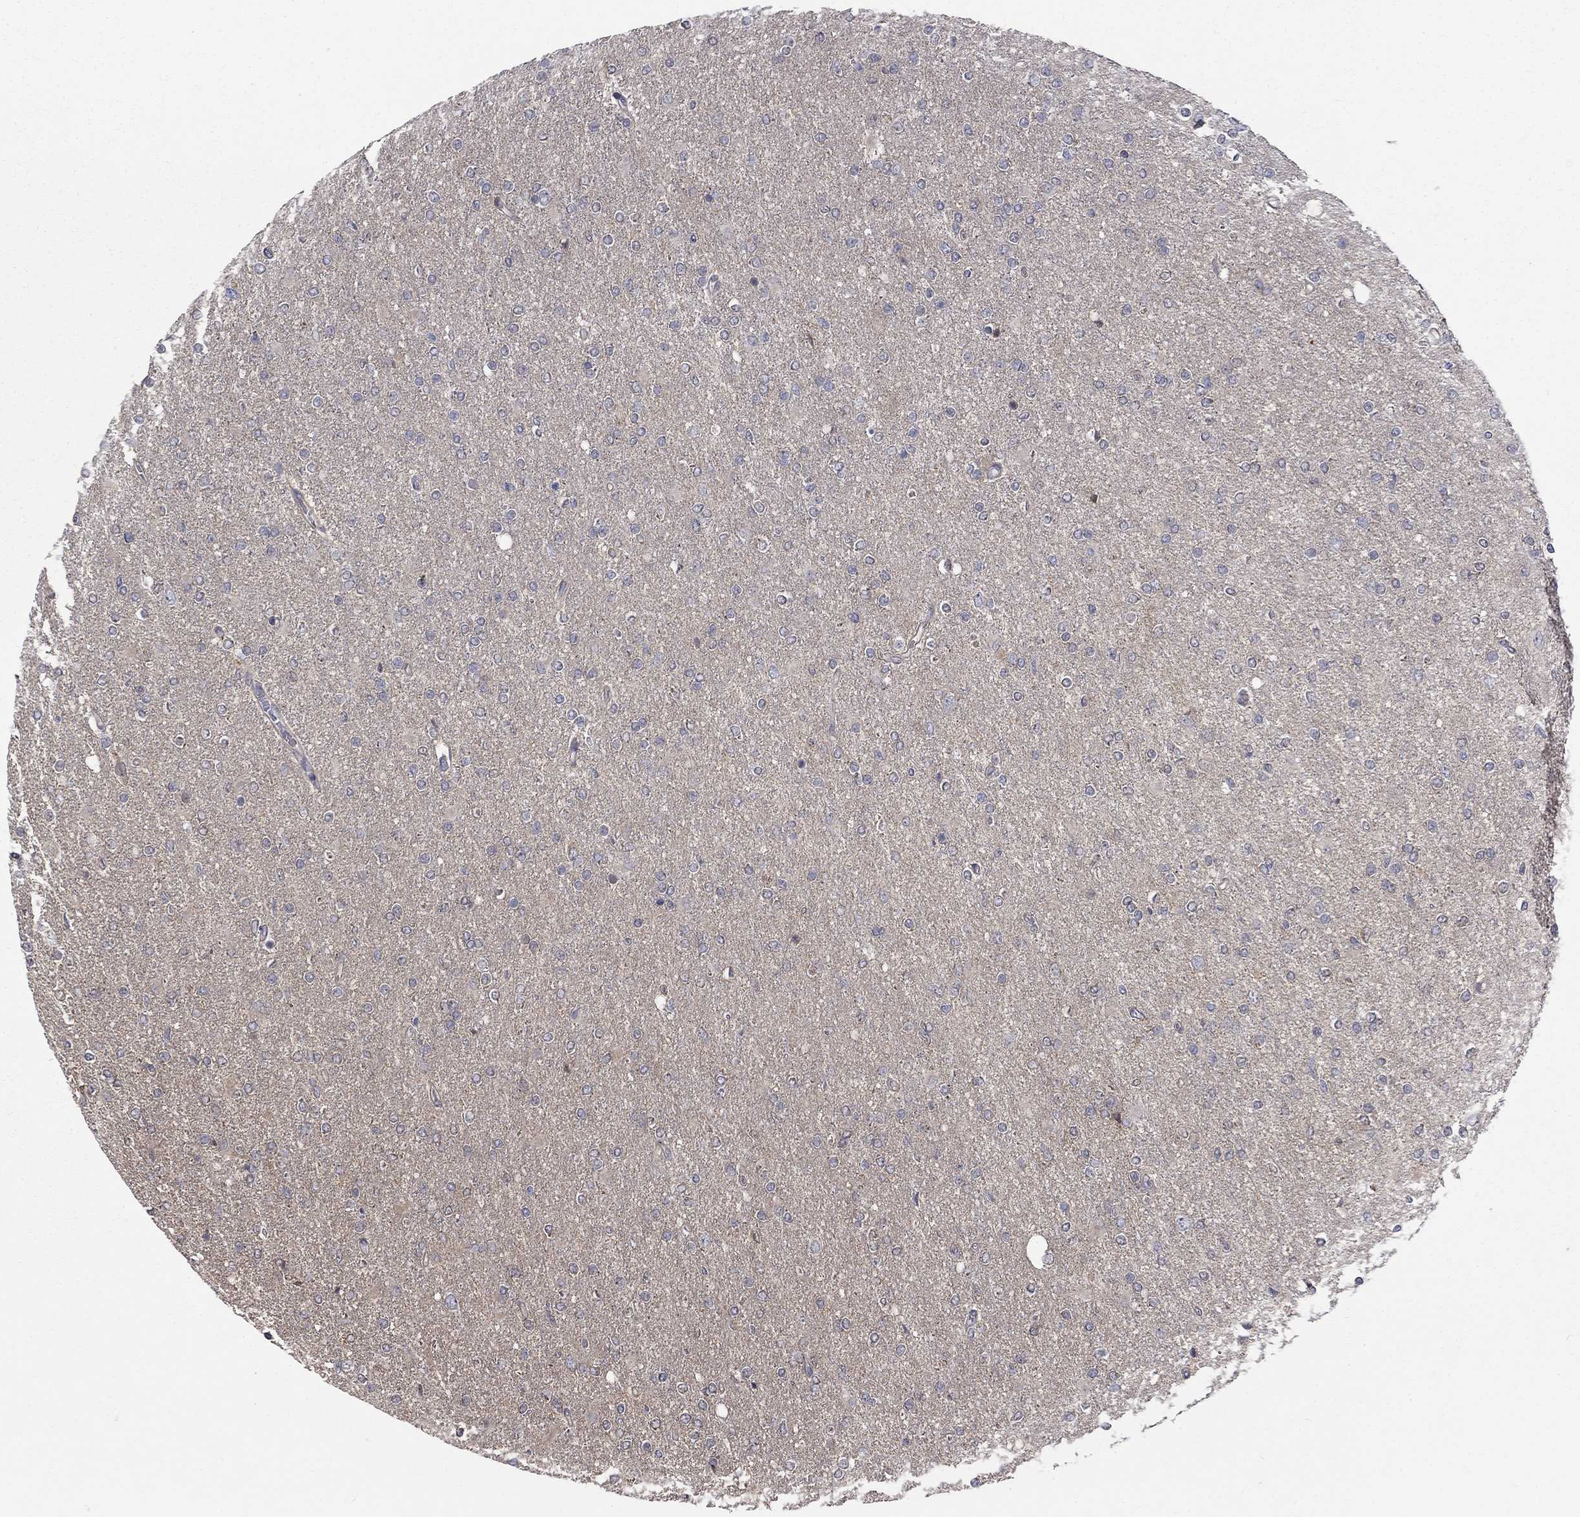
{"staining": {"intensity": "negative", "quantity": "none", "location": "none"}, "tissue": "glioma", "cell_type": "Tumor cells", "image_type": "cancer", "snomed": [{"axis": "morphology", "description": "Glioma, malignant, High grade"}, {"axis": "topography", "description": "Cerebral cortex"}], "caption": "IHC photomicrograph of neoplastic tissue: glioma stained with DAB exhibits no significant protein positivity in tumor cells. (Brightfield microscopy of DAB immunohistochemistry (IHC) at high magnification).", "gene": "PDZD2", "patient": {"sex": "male", "age": 70}}